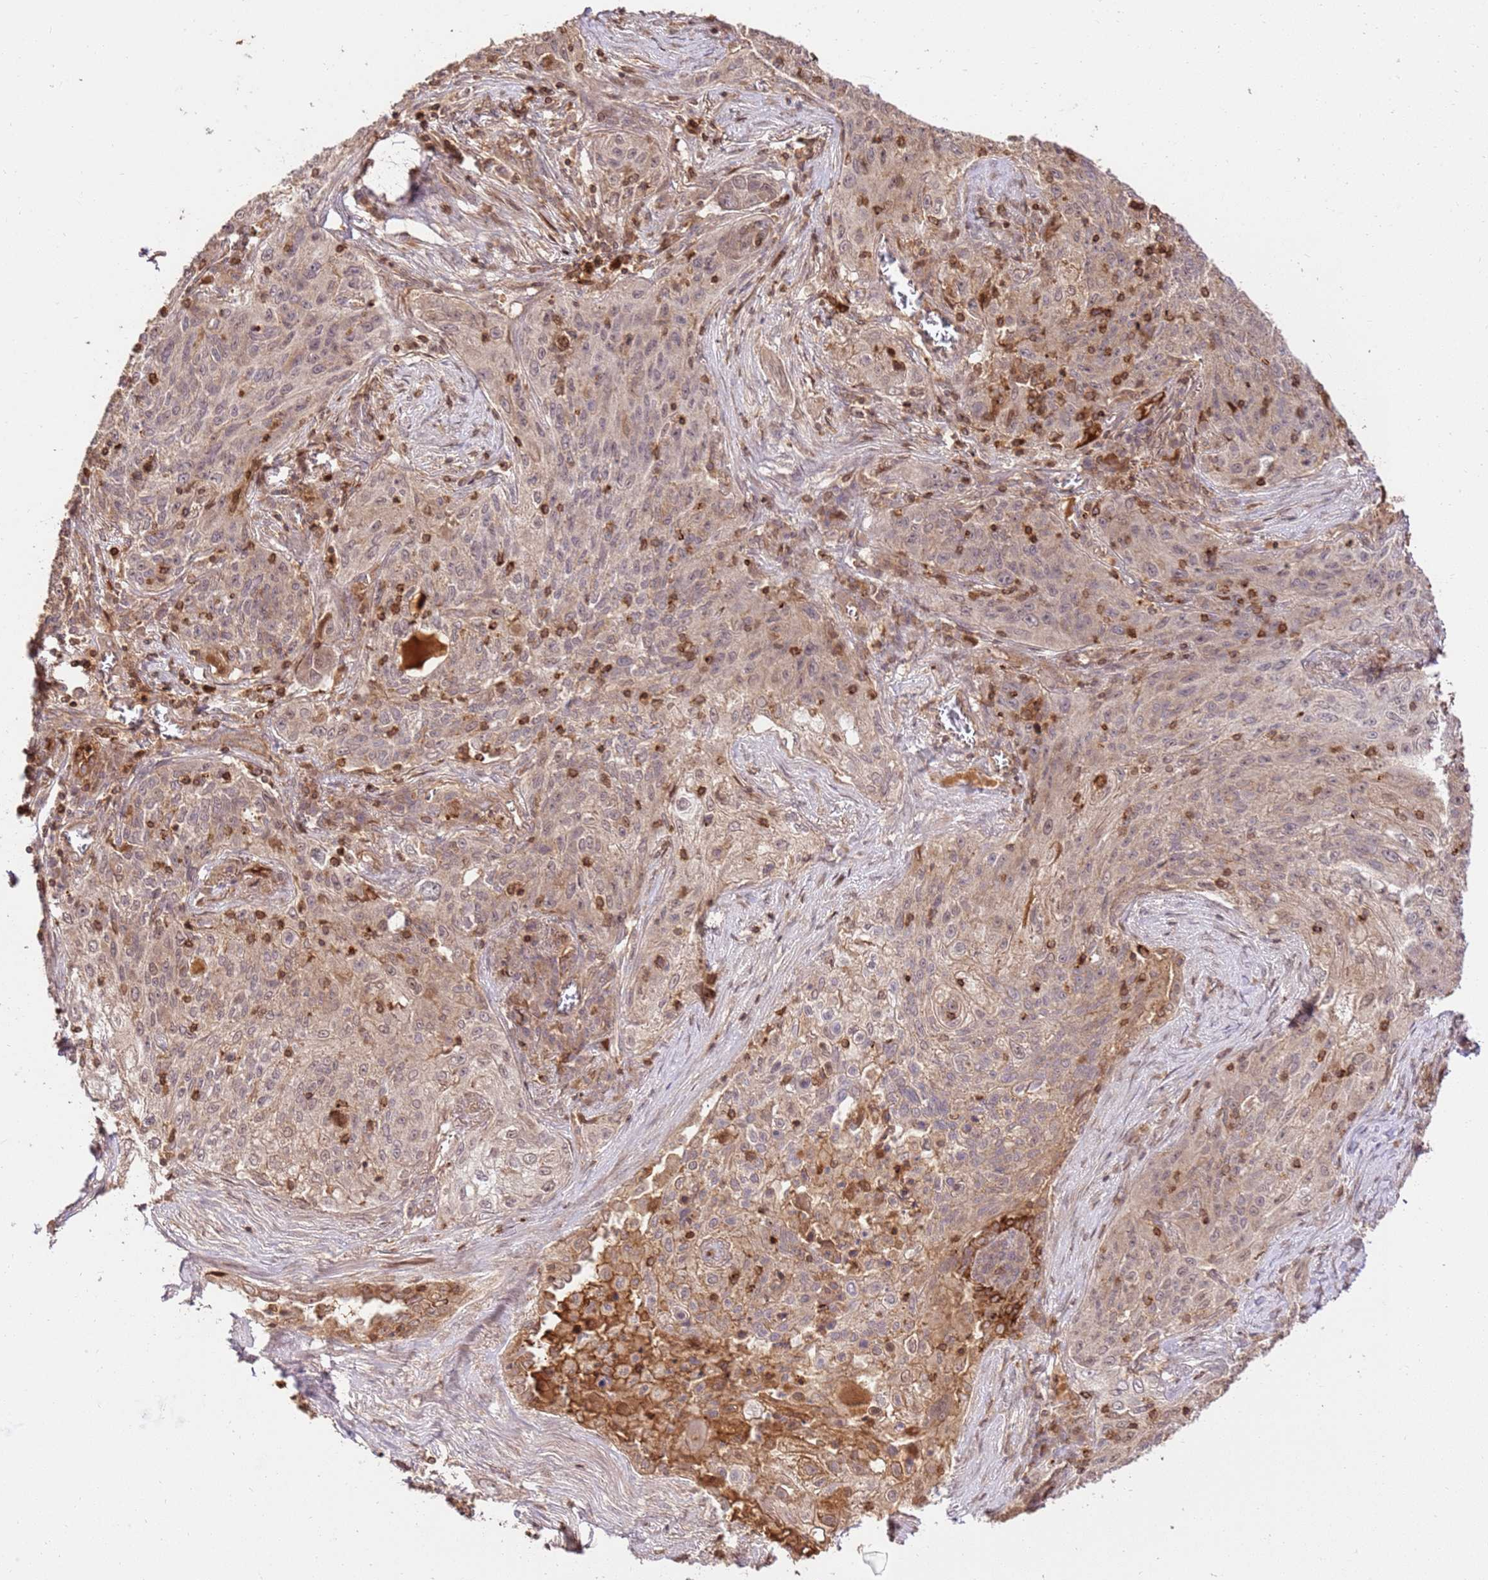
{"staining": {"intensity": "weak", "quantity": "25%-75%", "location": "cytoplasmic/membranous"}, "tissue": "lung cancer", "cell_type": "Tumor cells", "image_type": "cancer", "snomed": [{"axis": "morphology", "description": "Squamous cell carcinoma, NOS"}, {"axis": "topography", "description": "Lung"}], "caption": "Human squamous cell carcinoma (lung) stained with a protein marker shows weak staining in tumor cells.", "gene": "KATNAL2", "patient": {"sex": "female", "age": 69}}